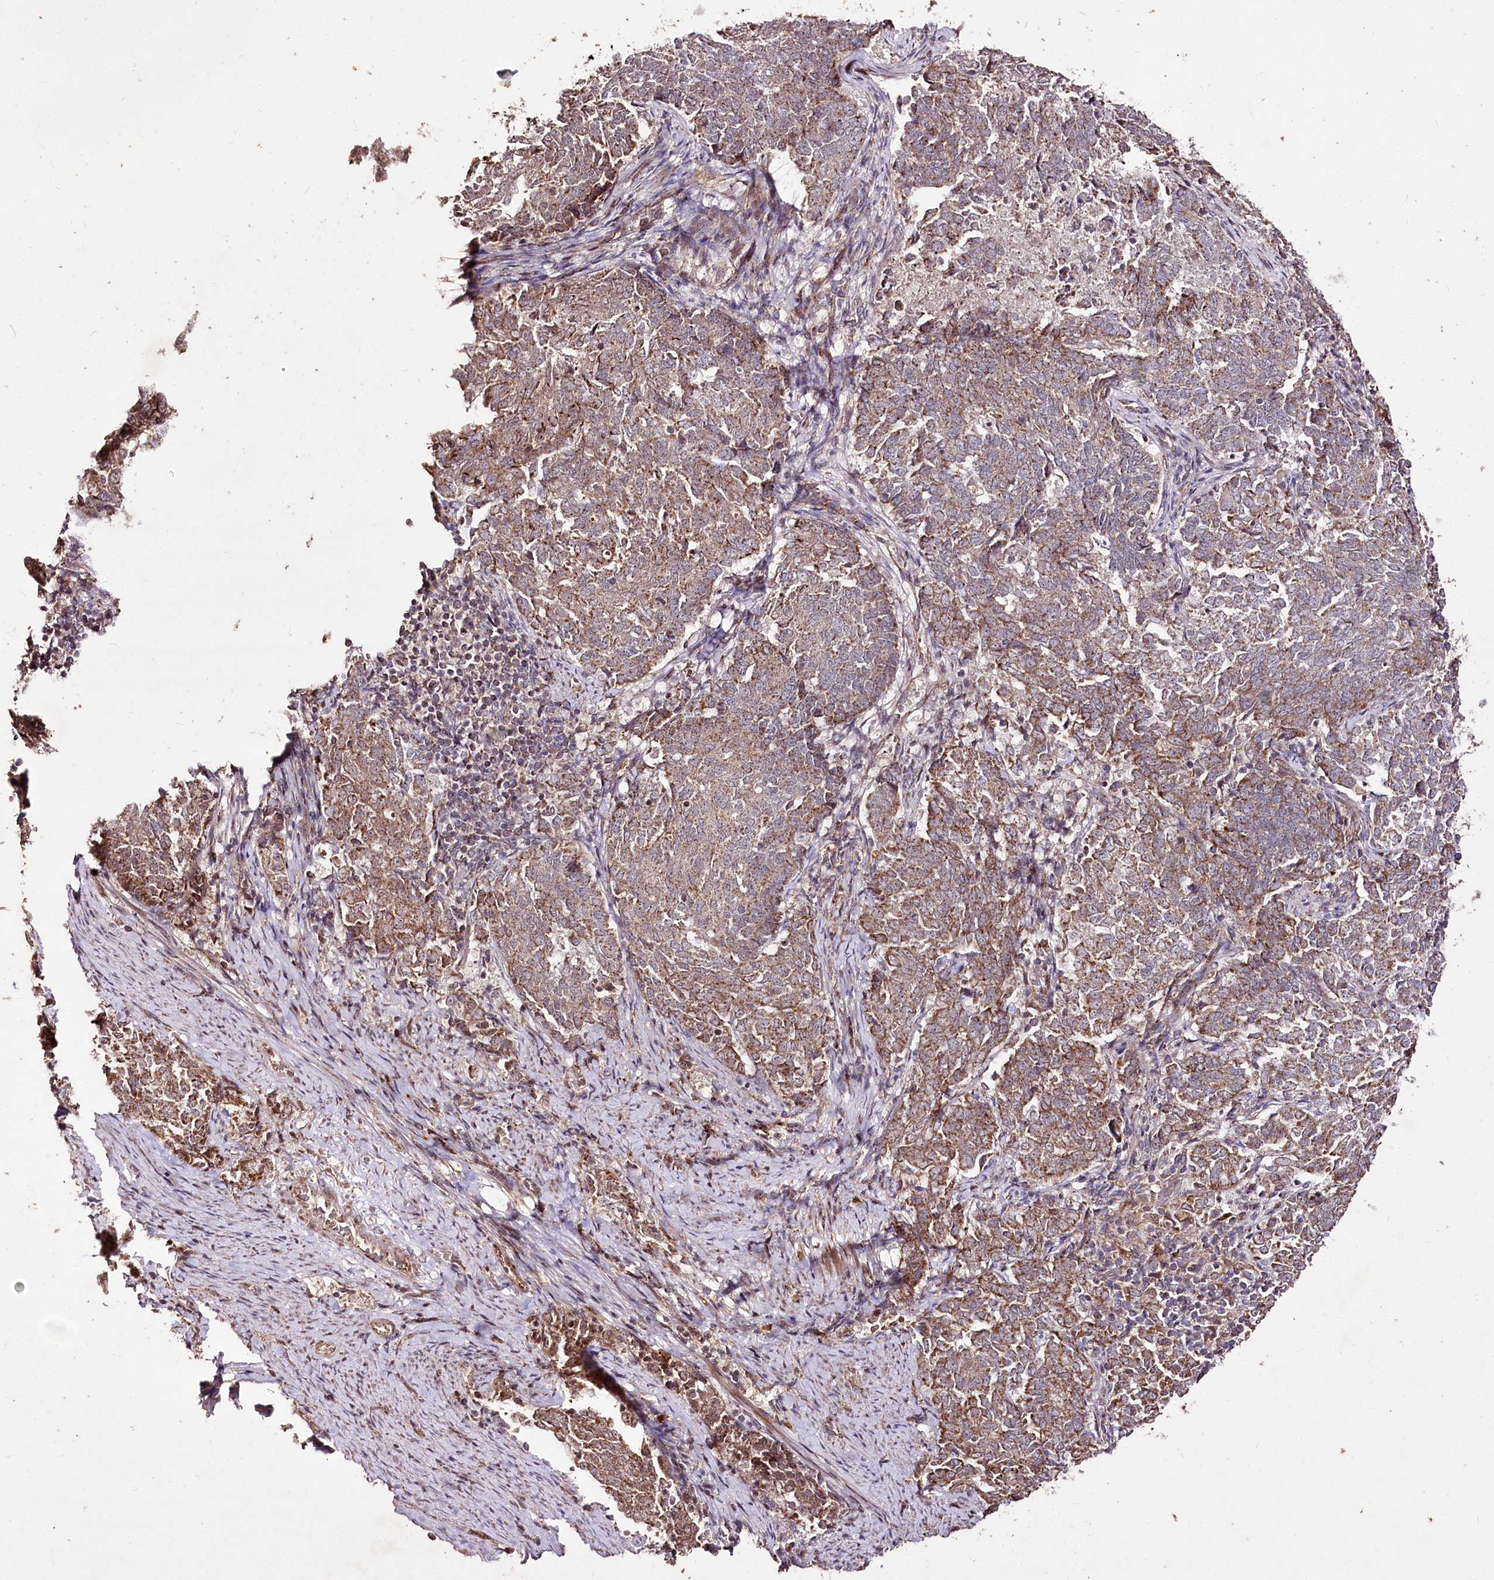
{"staining": {"intensity": "moderate", "quantity": ">75%", "location": "cytoplasmic/membranous"}, "tissue": "endometrial cancer", "cell_type": "Tumor cells", "image_type": "cancer", "snomed": [{"axis": "morphology", "description": "Adenocarcinoma, NOS"}, {"axis": "topography", "description": "Endometrium"}], "caption": "Protein expression by immunohistochemistry (IHC) exhibits moderate cytoplasmic/membranous positivity in about >75% of tumor cells in endometrial cancer (adenocarcinoma).", "gene": "CARD19", "patient": {"sex": "female", "age": 80}}